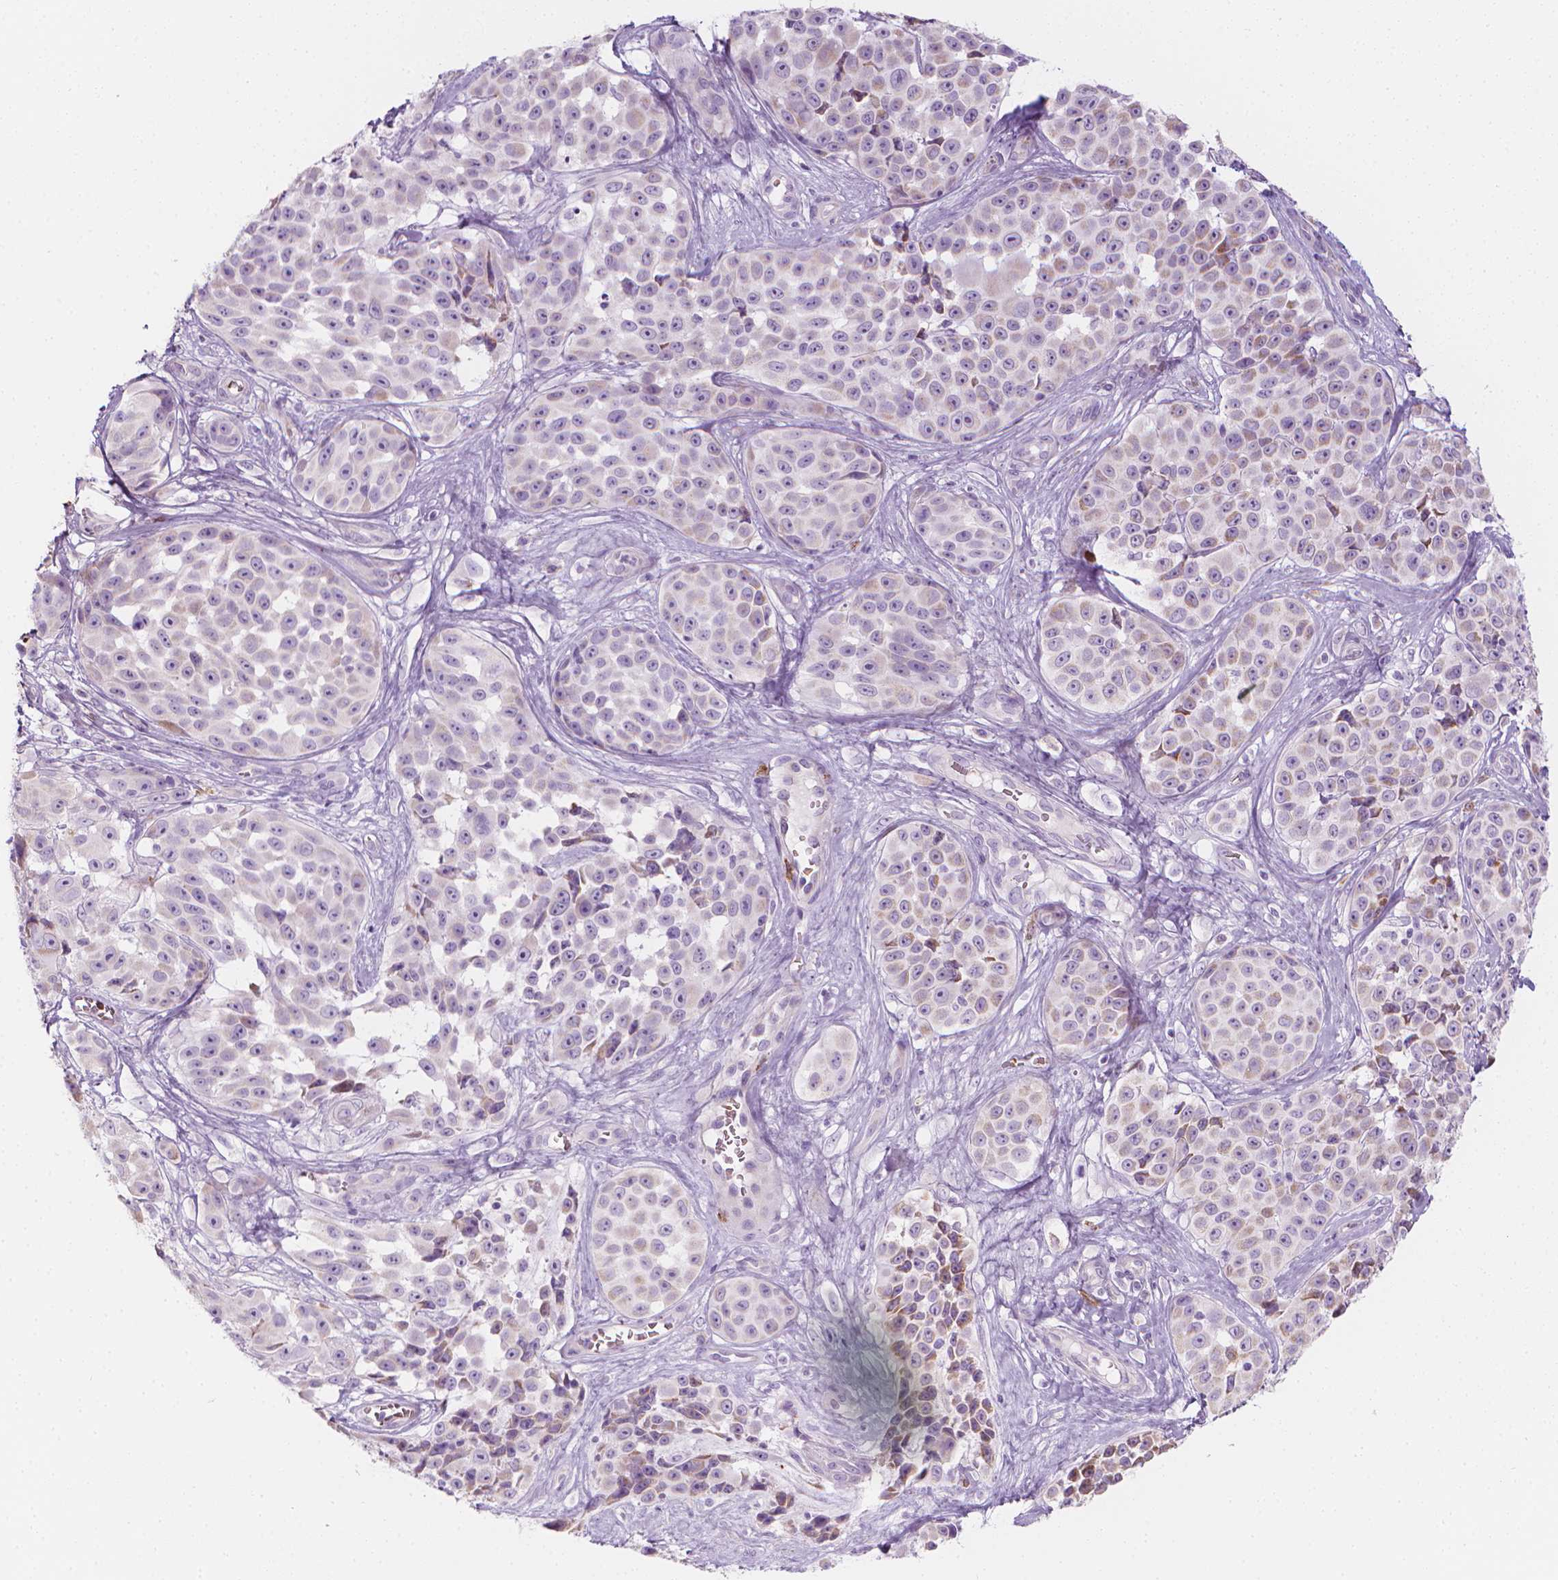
{"staining": {"intensity": "negative", "quantity": "none", "location": "none"}, "tissue": "melanoma", "cell_type": "Tumor cells", "image_type": "cancer", "snomed": [{"axis": "morphology", "description": "Malignant melanoma, NOS"}, {"axis": "topography", "description": "Skin"}], "caption": "The image displays no staining of tumor cells in malignant melanoma.", "gene": "CES1", "patient": {"sex": "female", "age": 88}}